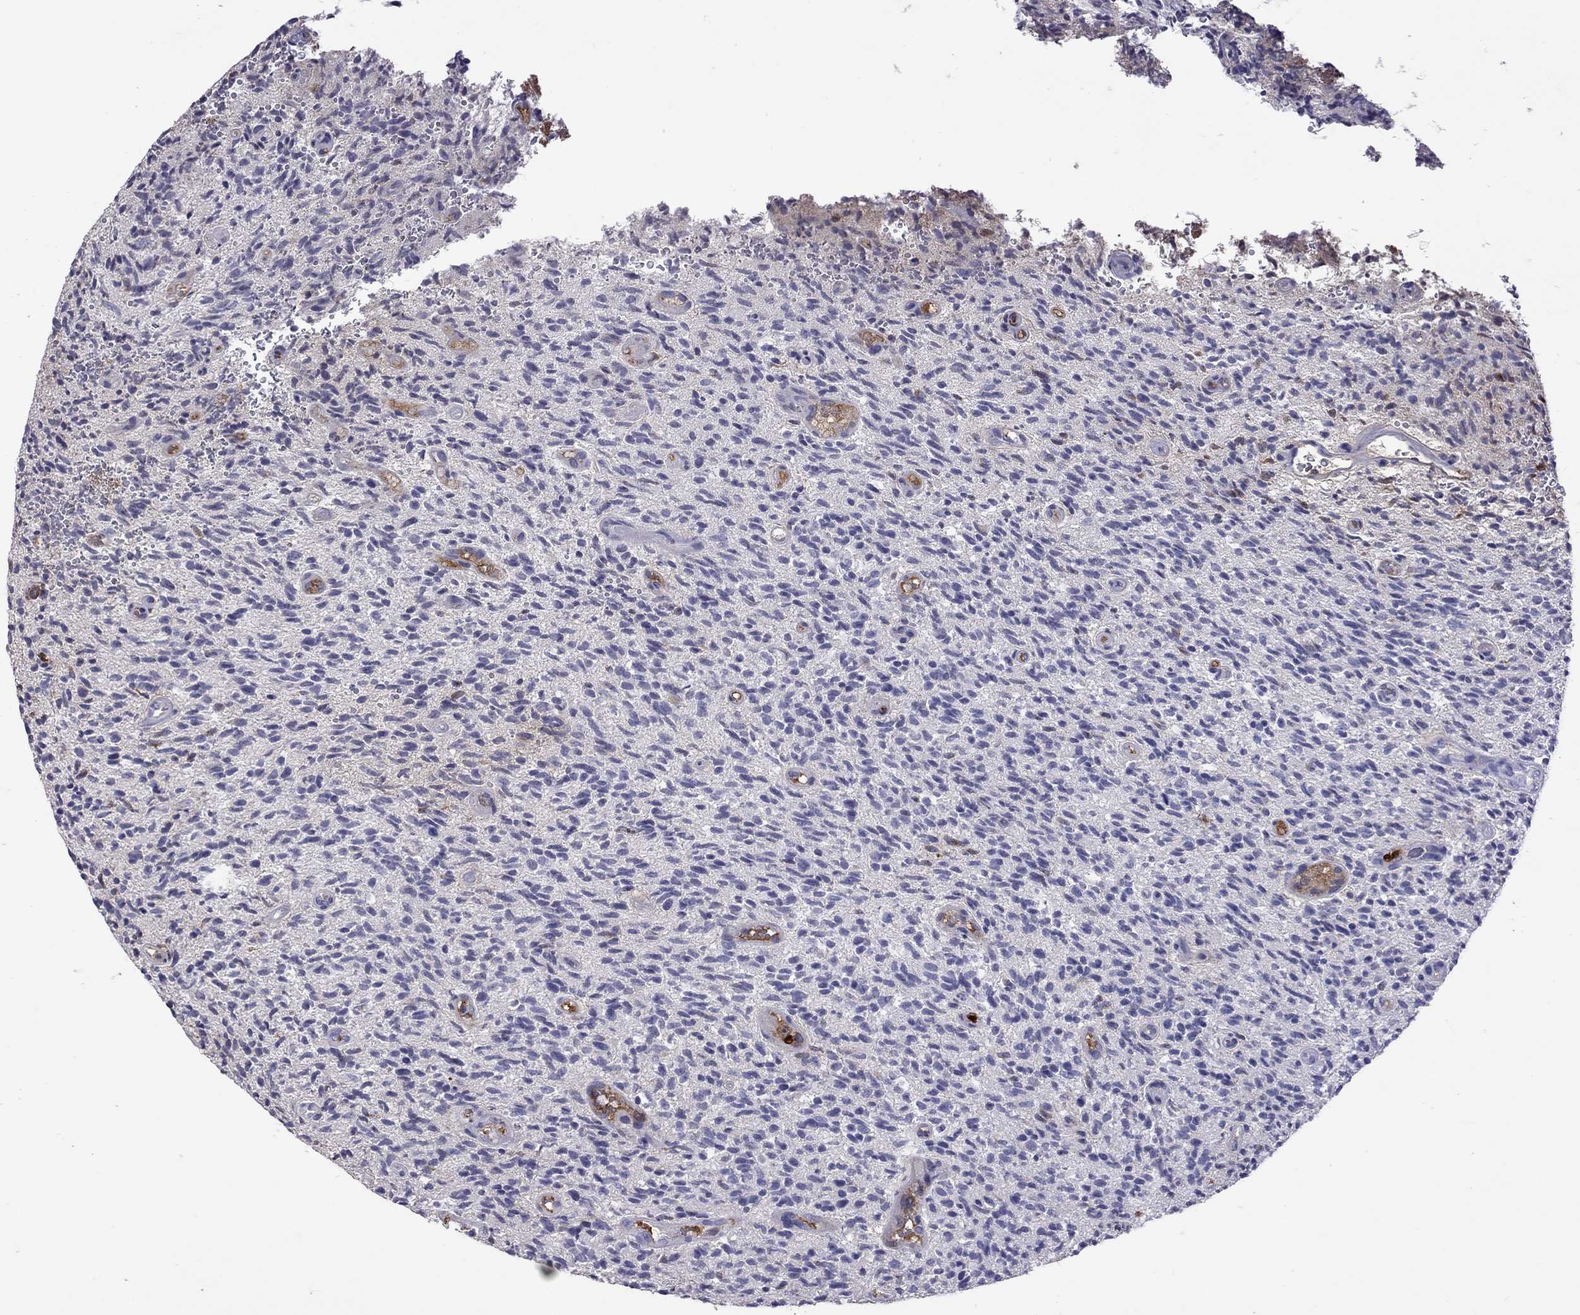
{"staining": {"intensity": "negative", "quantity": "none", "location": "none"}, "tissue": "glioma", "cell_type": "Tumor cells", "image_type": "cancer", "snomed": [{"axis": "morphology", "description": "Glioma, malignant, High grade"}, {"axis": "topography", "description": "Brain"}], "caption": "Immunohistochemistry (IHC) photomicrograph of neoplastic tissue: high-grade glioma (malignant) stained with DAB (3,3'-diaminobenzidine) displays no significant protein expression in tumor cells.", "gene": "SERPINA3", "patient": {"sex": "male", "age": 64}}